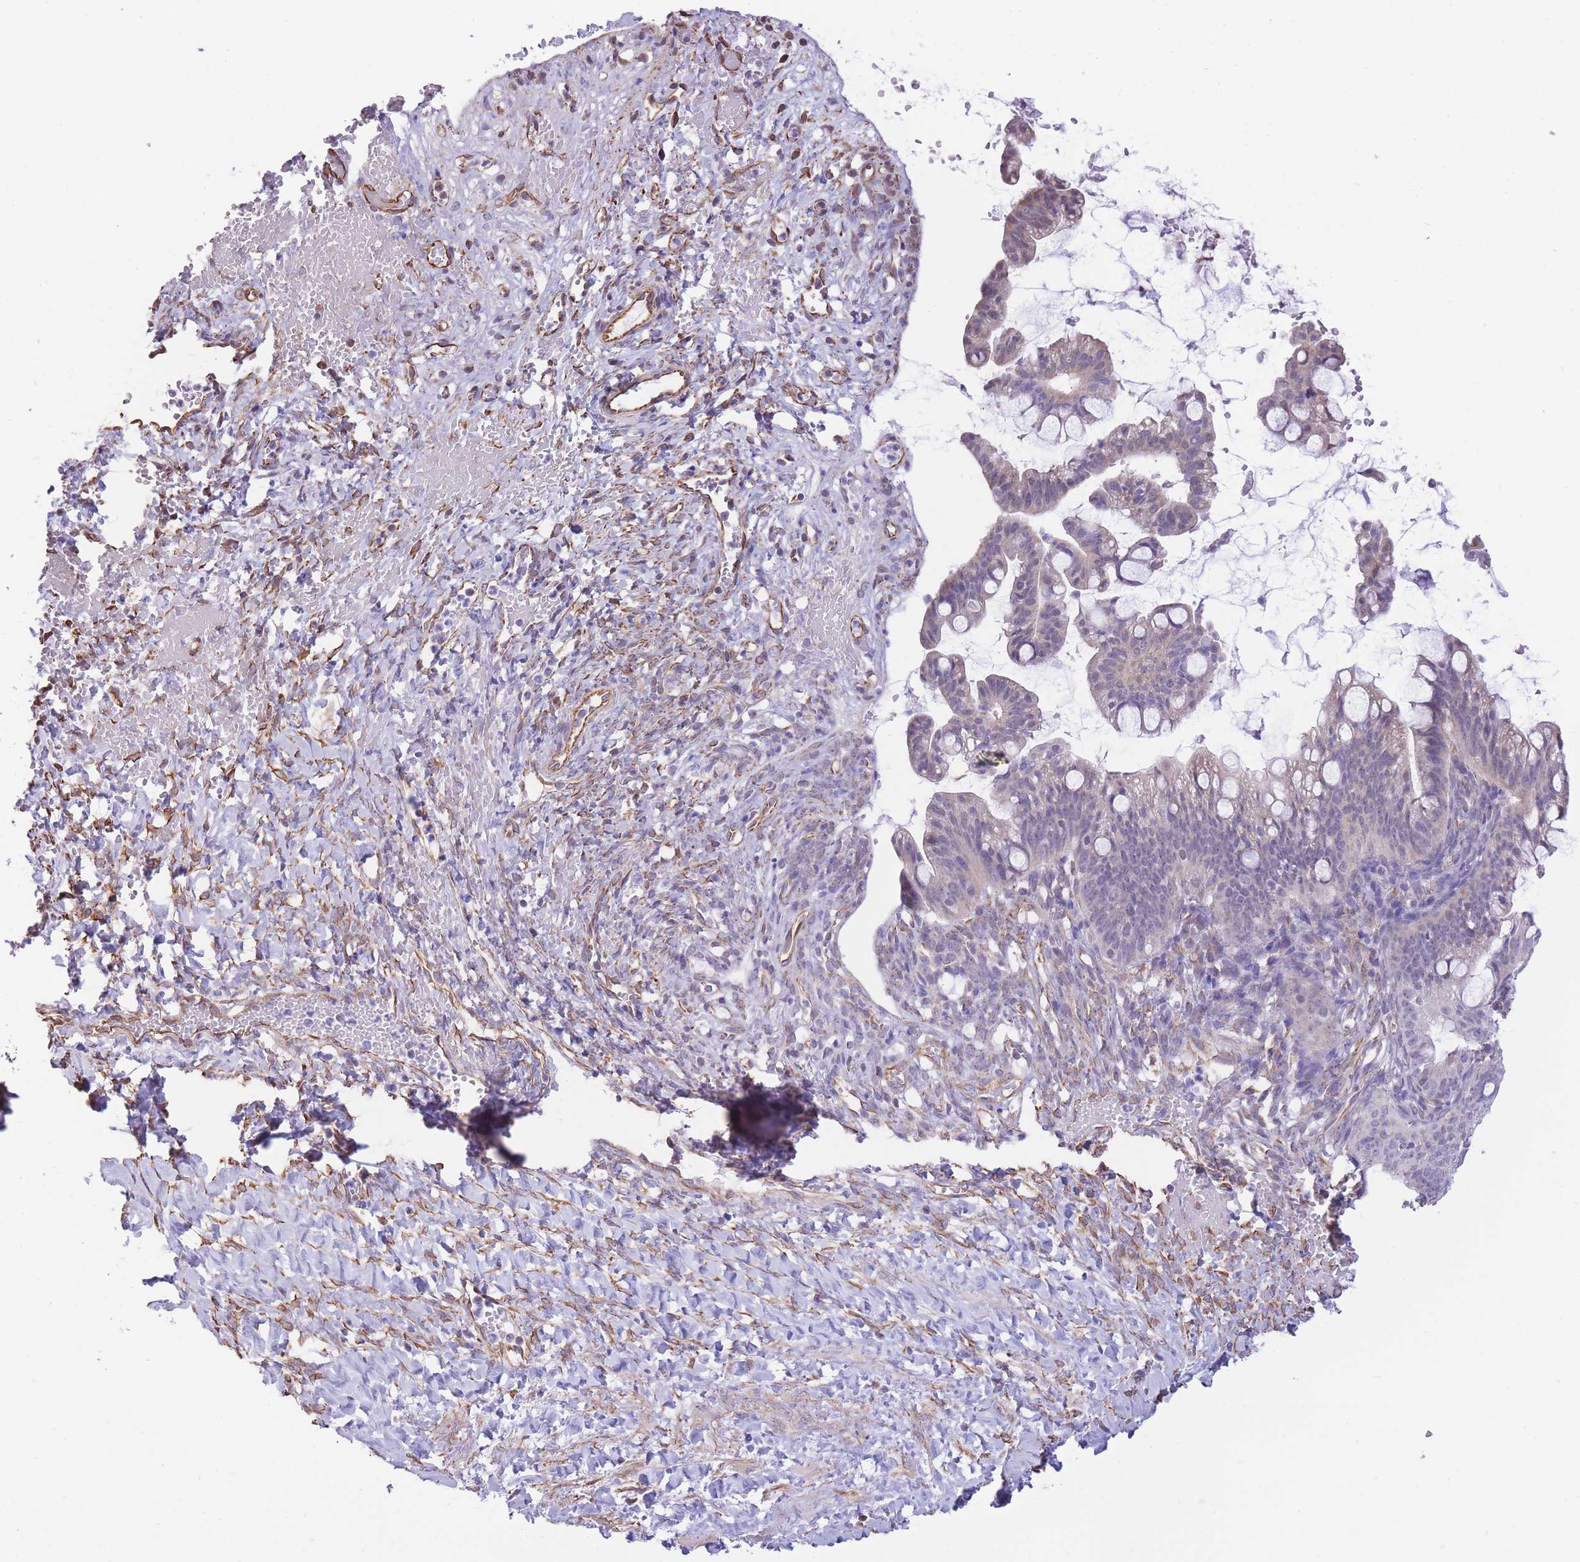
{"staining": {"intensity": "negative", "quantity": "none", "location": "none"}, "tissue": "ovarian cancer", "cell_type": "Tumor cells", "image_type": "cancer", "snomed": [{"axis": "morphology", "description": "Cystadenocarcinoma, mucinous, NOS"}, {"axis": "topography", "description": "Ovary"}], "caption": "A photomicrograph of ovarian mucinous cystadenocarcinoma stained for a protein demonstrates no brown staining in tumor cells.", "gene": "PSG8", "patient": {"sex": "female", "age": 73}}